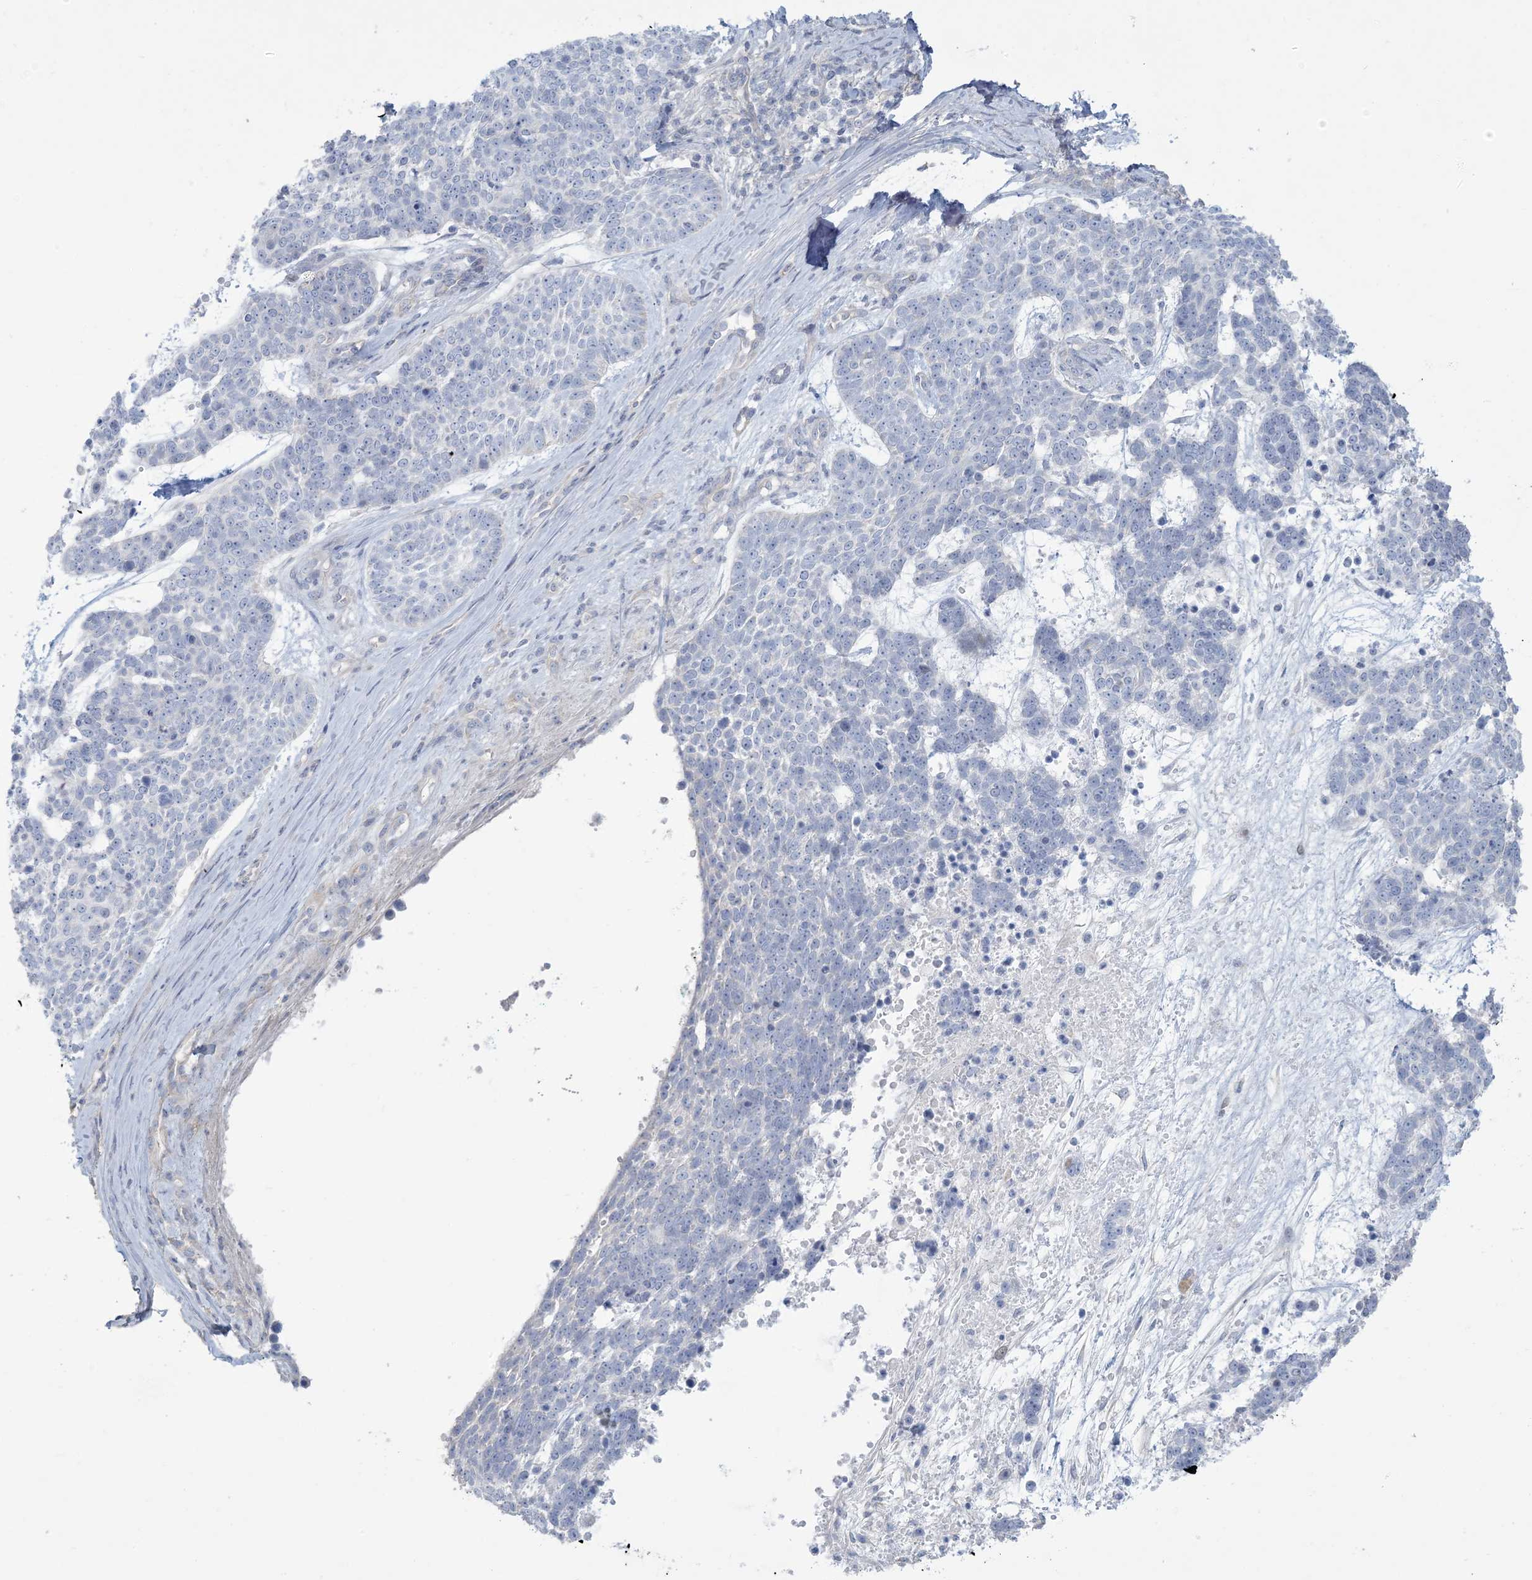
{"staining": {"intensity": "negative", "quantity": "none", "location": "none"}, "tissue": "skin cancer", "cell_type": "Tumor cells", "image_type": "cancer", "snomed": [{"axis": "morphology", "description": "Basal cell carcinoma"}, {"axis": "topography", "description": "Skin"}], "caption": "Immunohistochemical staining of skin cancer (basal cell carcinoma) displays no significant expression in tumor cells.", "gene": "MTHFD2L", "patient": {"sex": "female", "age": 81}}